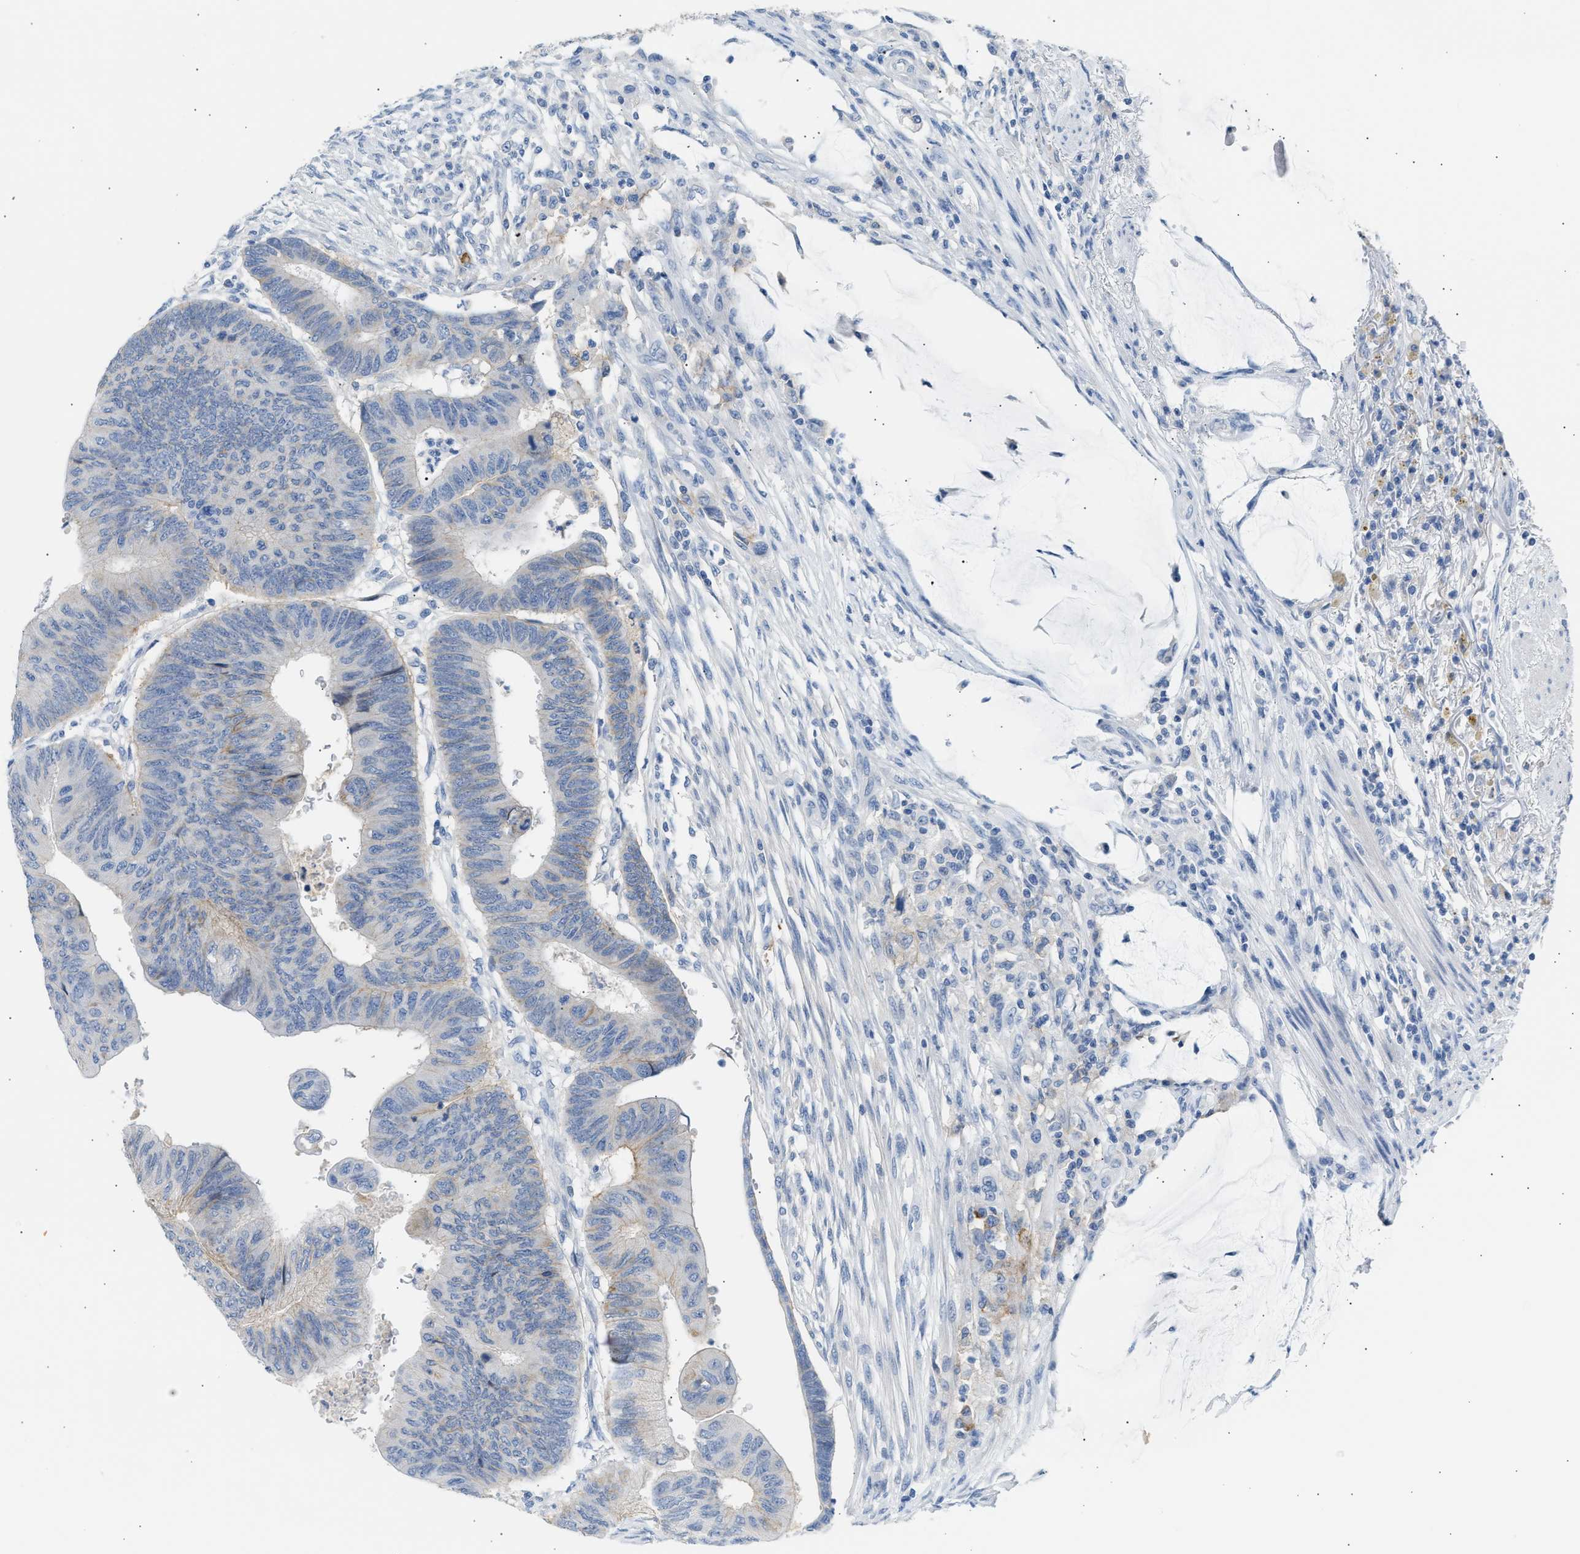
{"staining": {"intensity": "weak", "quantity": "<25%", "location": "cytoplasmic/membranous"}, "tissue": "colorectal cancer", "cell_type": "Tumor cells", "image_type": "cancer", "snomed": [{"axis": "morphology", "description": "Normal tissue, NOS"}, {"axis": "morphology", "description": "Adenocarcinoma, NOS"}, {"axis": "topography", "description": "Rectum"}, {"axis": "topography", "description": "Peripheral nerve tissue"}], "caption": "This is an IHC photomicrograph of colorectal cancer (adenocarcinoma). There is no positivity in tumor cells.", "gene": "ERBB2", "patient": {"sex": "male", "age": 92}}